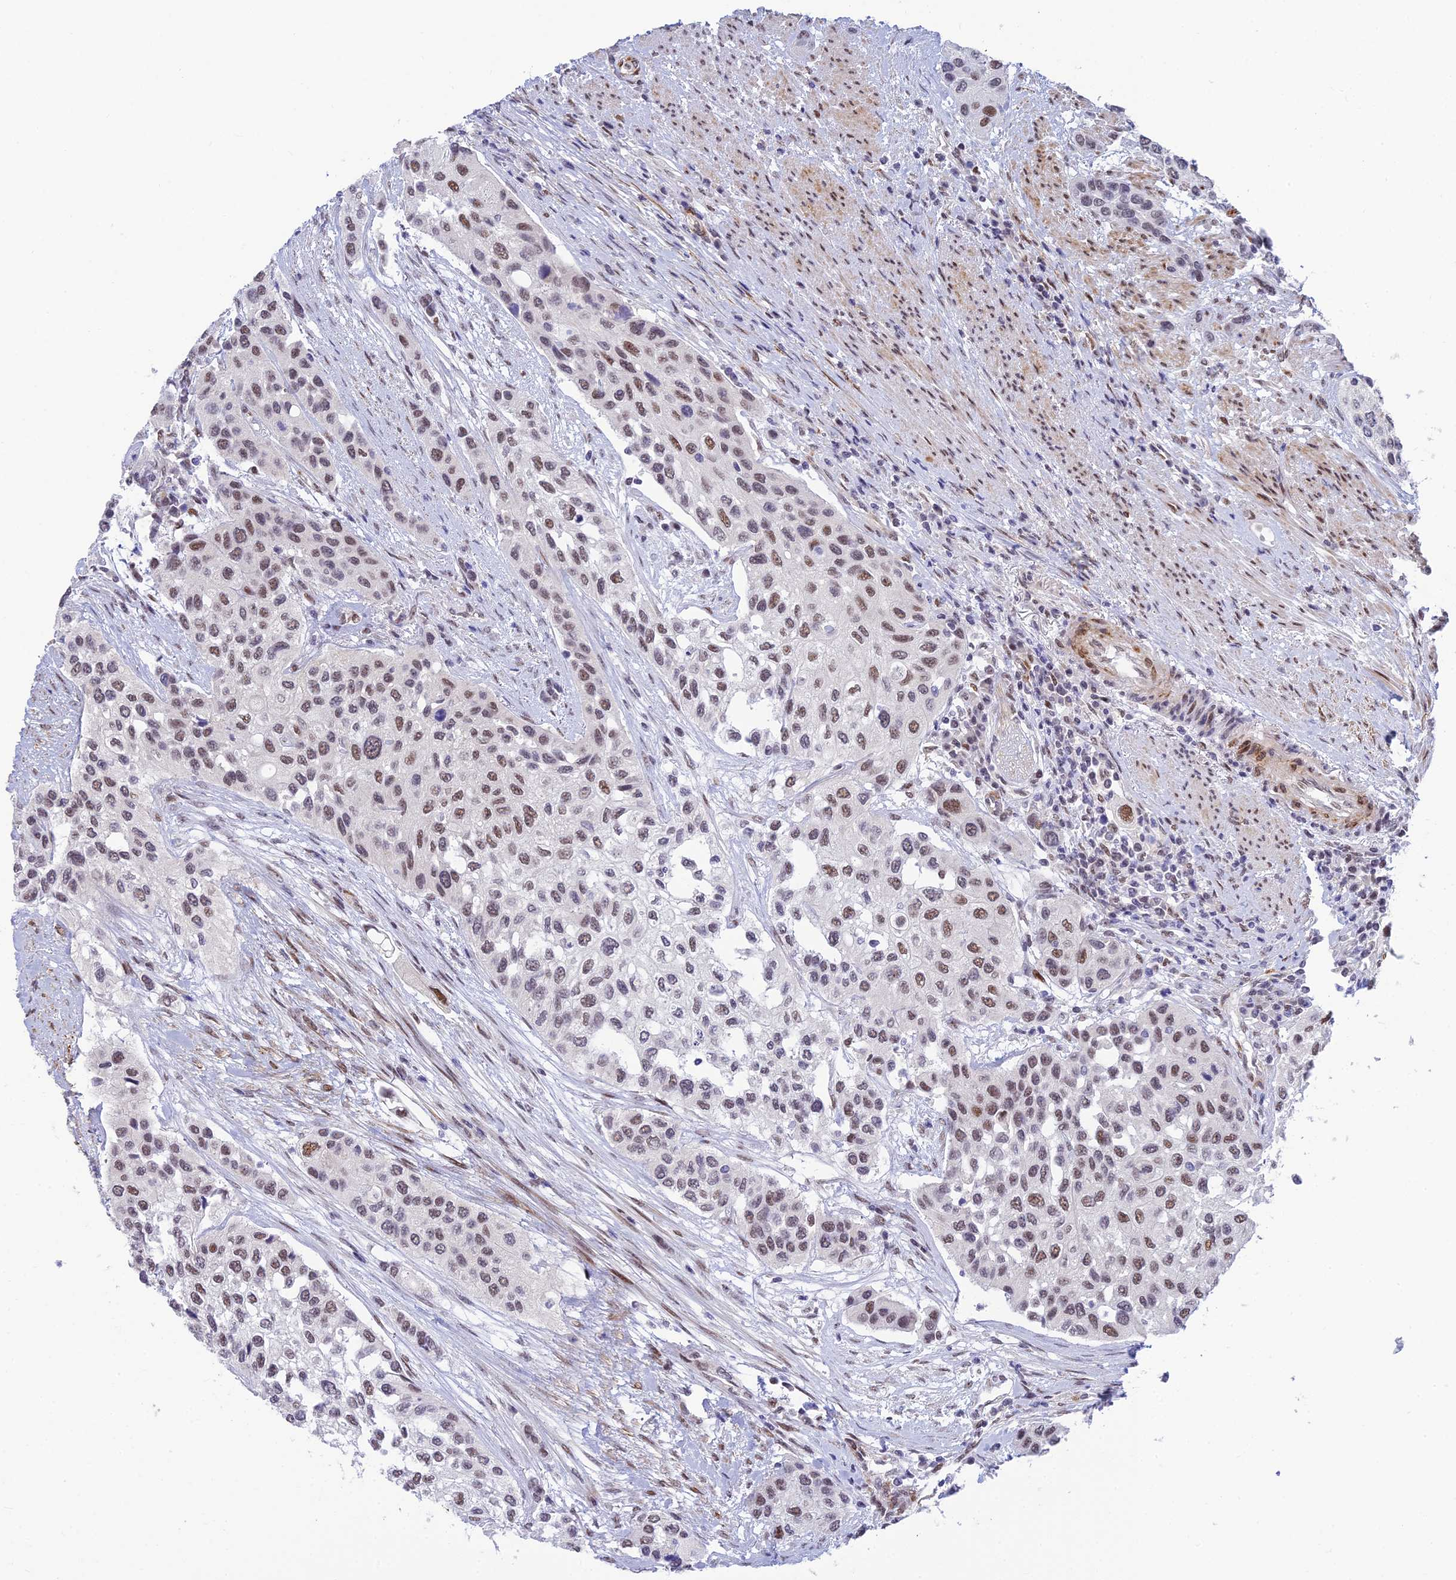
{"staining": {"intensity": "moderate", "quantity": "25%-75%", "location": "nuclear"}, "tissue": "urothelial cancer", "cell_type": "Tumor cells", "image_type": "cancer", "snomed": [{"axis": "morphology", "description": "Normal tissue, NOS"}, {"axis": "morphology", "description": "Urothelial carcinoma, High grade"}, {"axis": "topography", "description": "Vascular tissue"}, {"axis": "topography", "description": "Urinary bladder"}], "caption": "Urothelial cancer was stained to show a protein in brown. There is medium levels of moderate nuclear positivity in about 25%-75% of tumor cells.", "gene": "CLK4", "patient": {"sex": "female", "age": 56}}